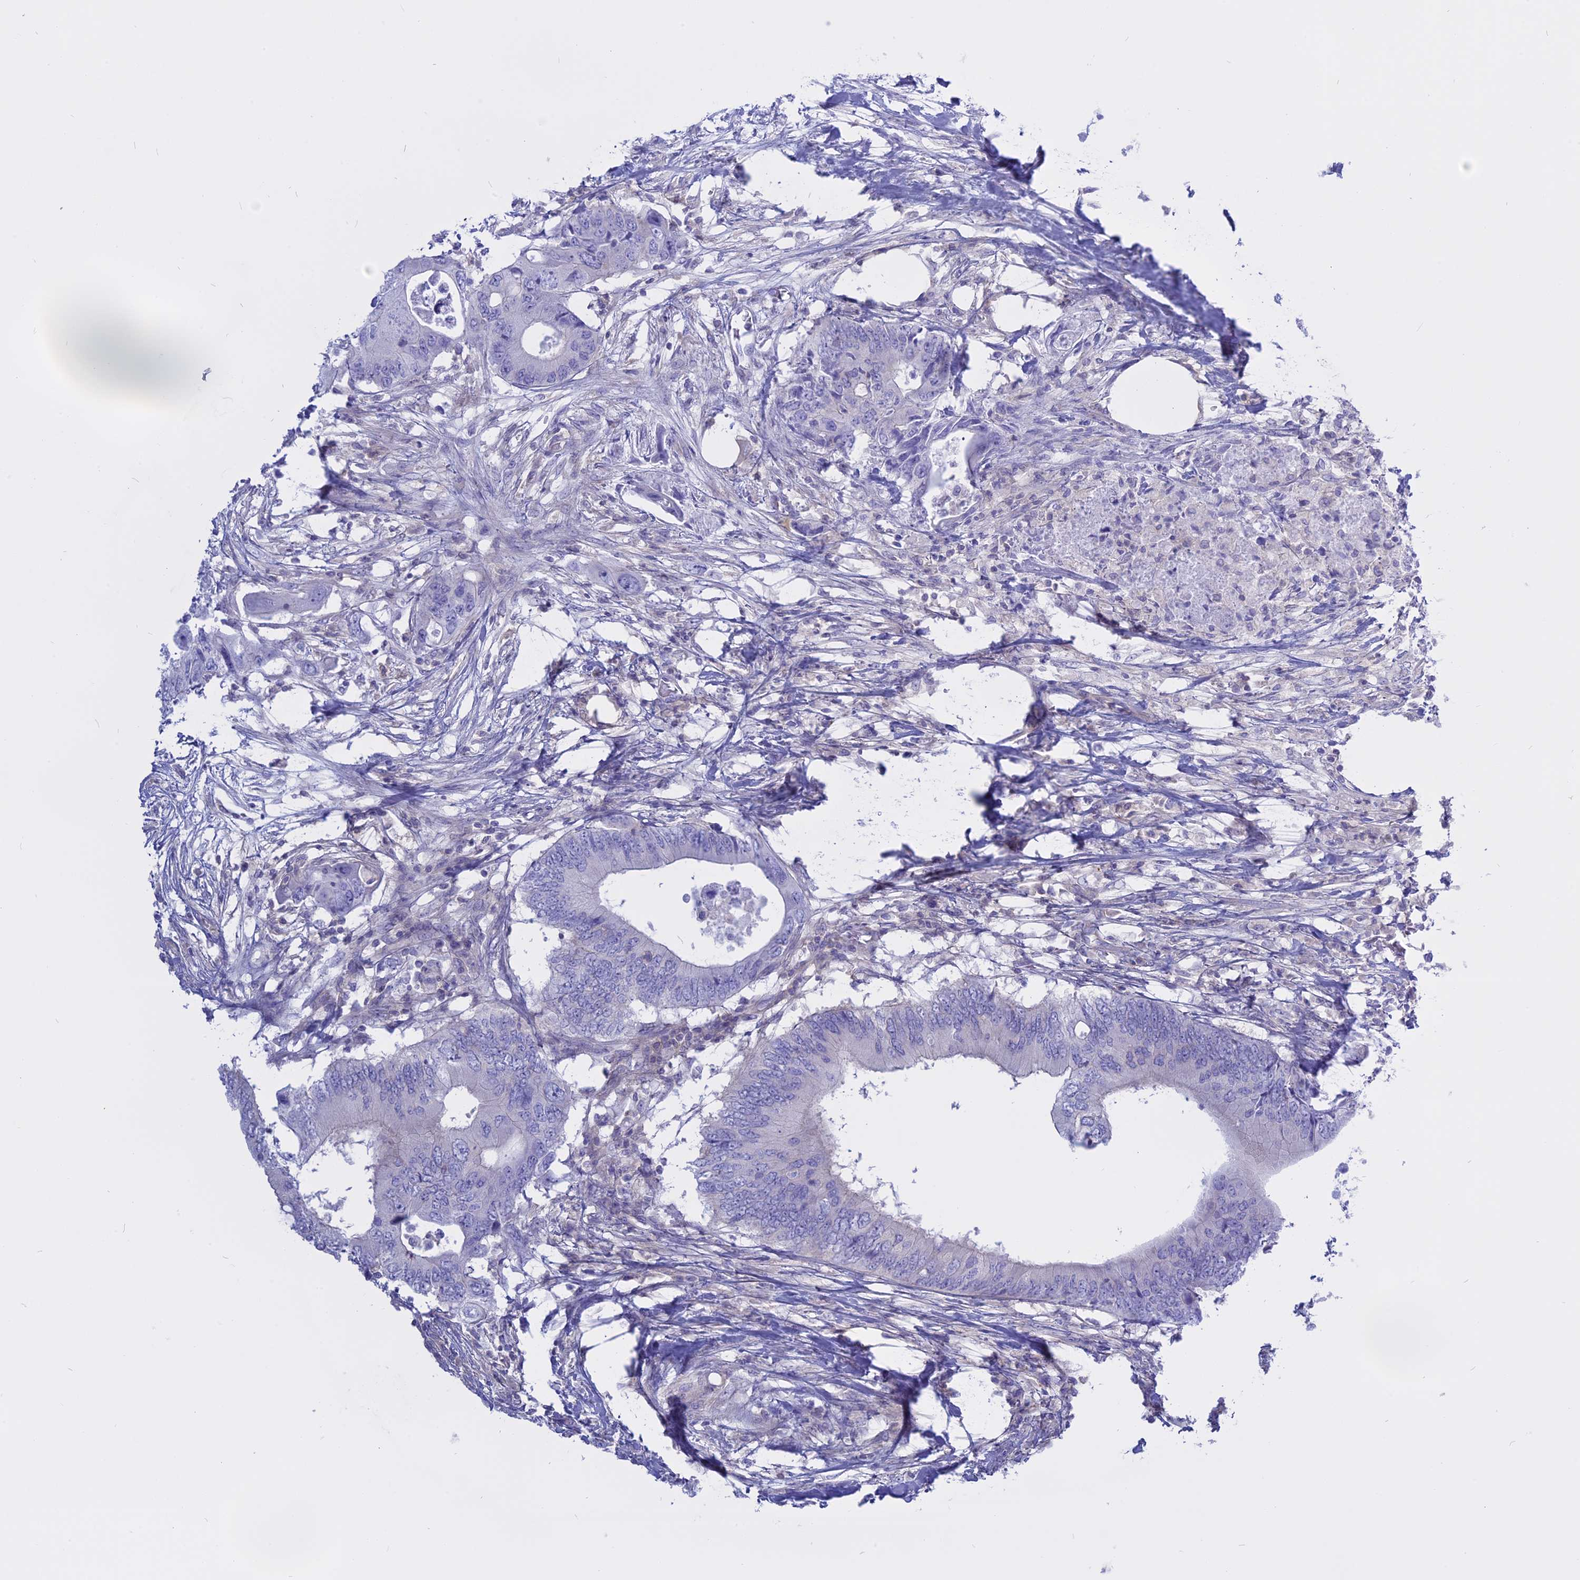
{"staining": {"intensity": "negative", "quantity": "none", "location": "none"}, "tissue": "colorectal cancer", "cell_type": "Tumor cells", "image_type": "cancer", "snomed": [{"axis": "morphology", "description": "Adenocarcinoma, NOS"}, {"axis": "topography", "description": "Colon"}], "caption": "Immunohistochemical staining of human adenocarcinoma (colorectal) shows no significant staining in tumor cells. (Brightfield microscopy of DAB (3,3'-diaminobenzidine) IHC at high magnification).", "gene": "AHCYL1", "patient": {"sex": "male", "age": 71}}